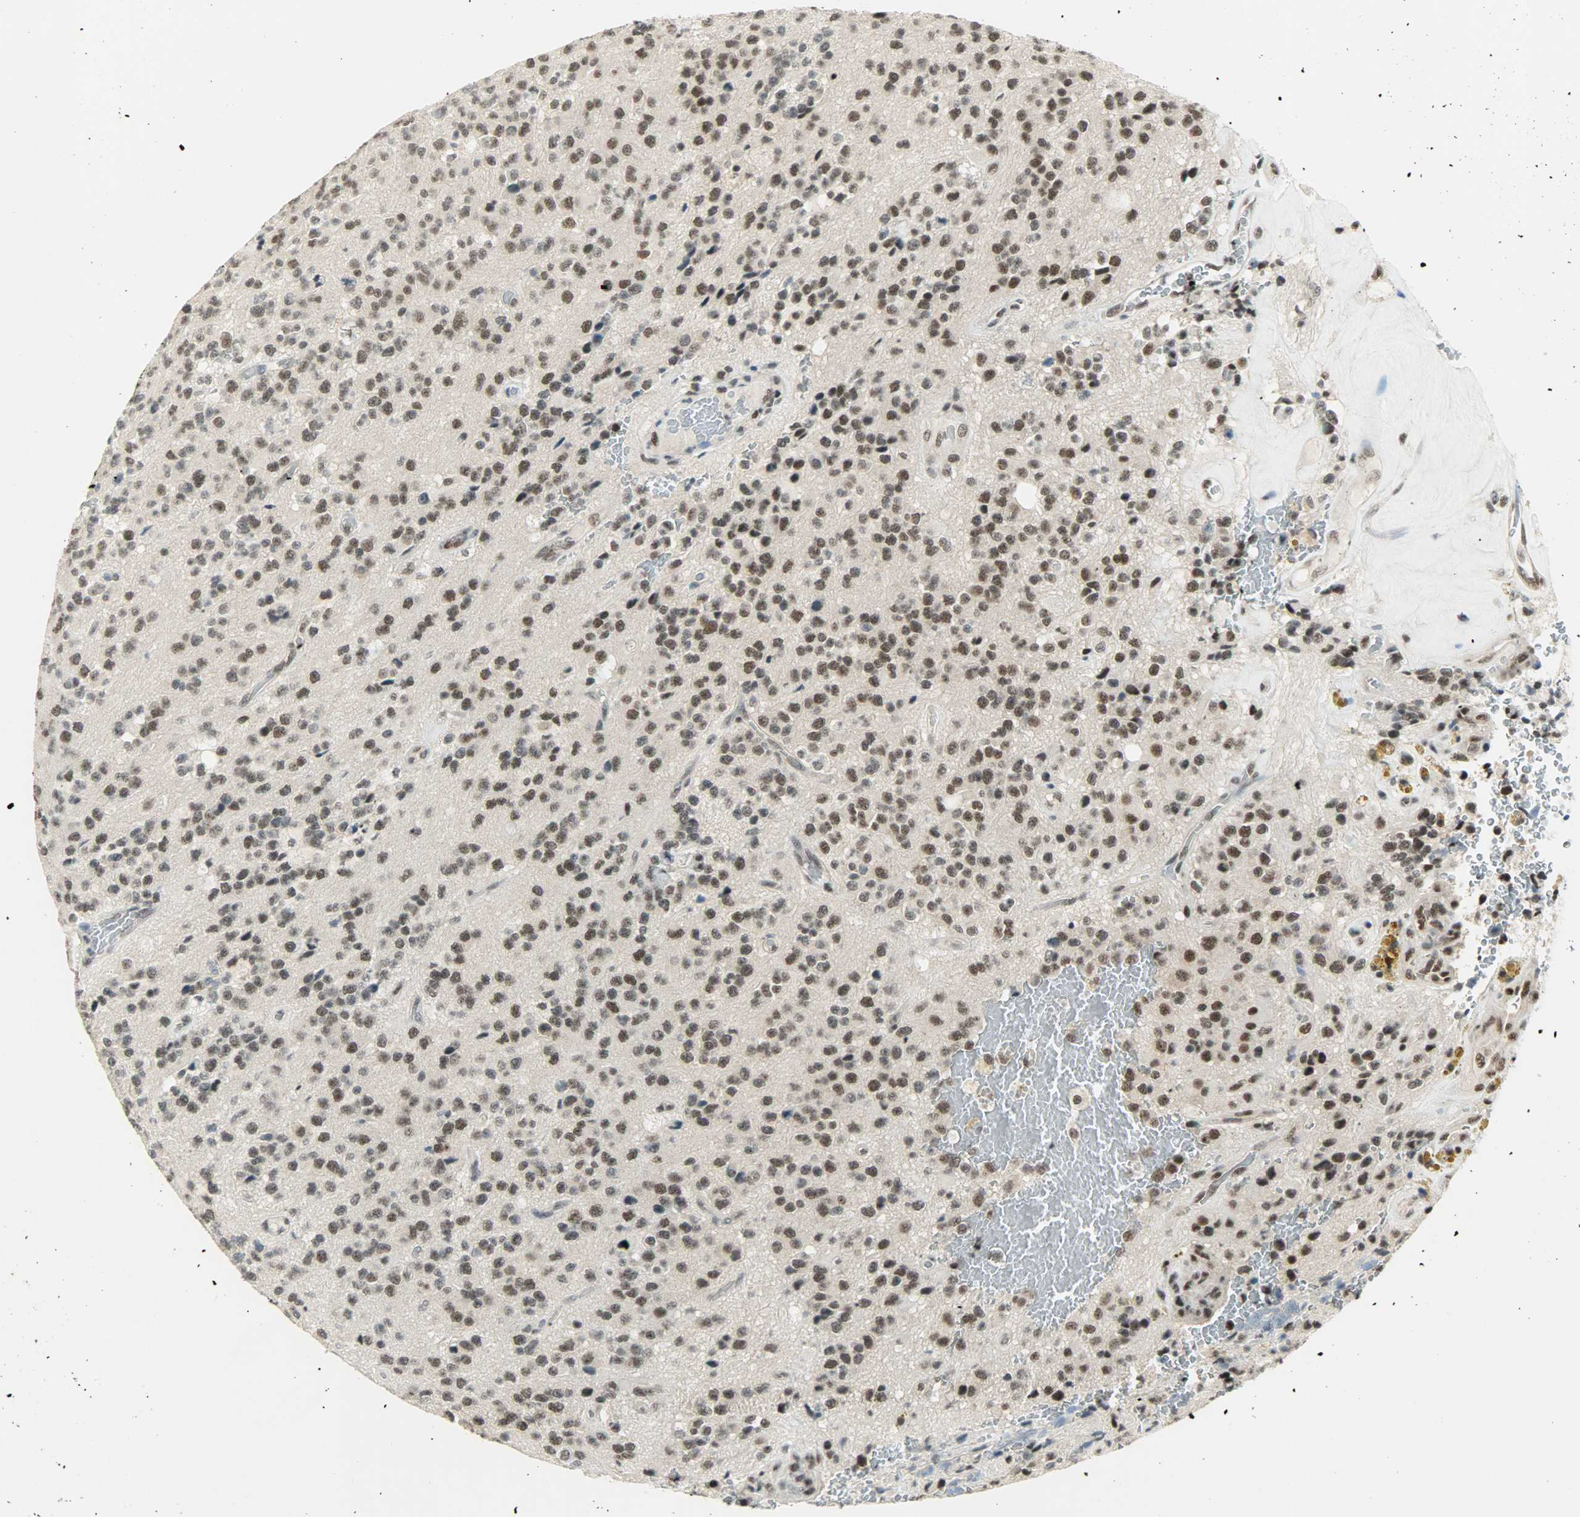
{"staining": {"intensity": "moderate", "quantity": ">75%", "location": "nuclear"}, "tissue": "glioma", "cell_type": "Tumor cells", "image_type": "cancer", "snomed": [{"axis": "morphology", "description": "Glioma, malignant, High grade"}, {"axis": "topography", "description": "pancreas cauda"}], "caption": "Protein expression analysis of human glioma reveals moderate nuclear positivity in about >75% of tumor cells.", "gene": "SUGP1", "patient": {"sex": "male", "age": 60}}